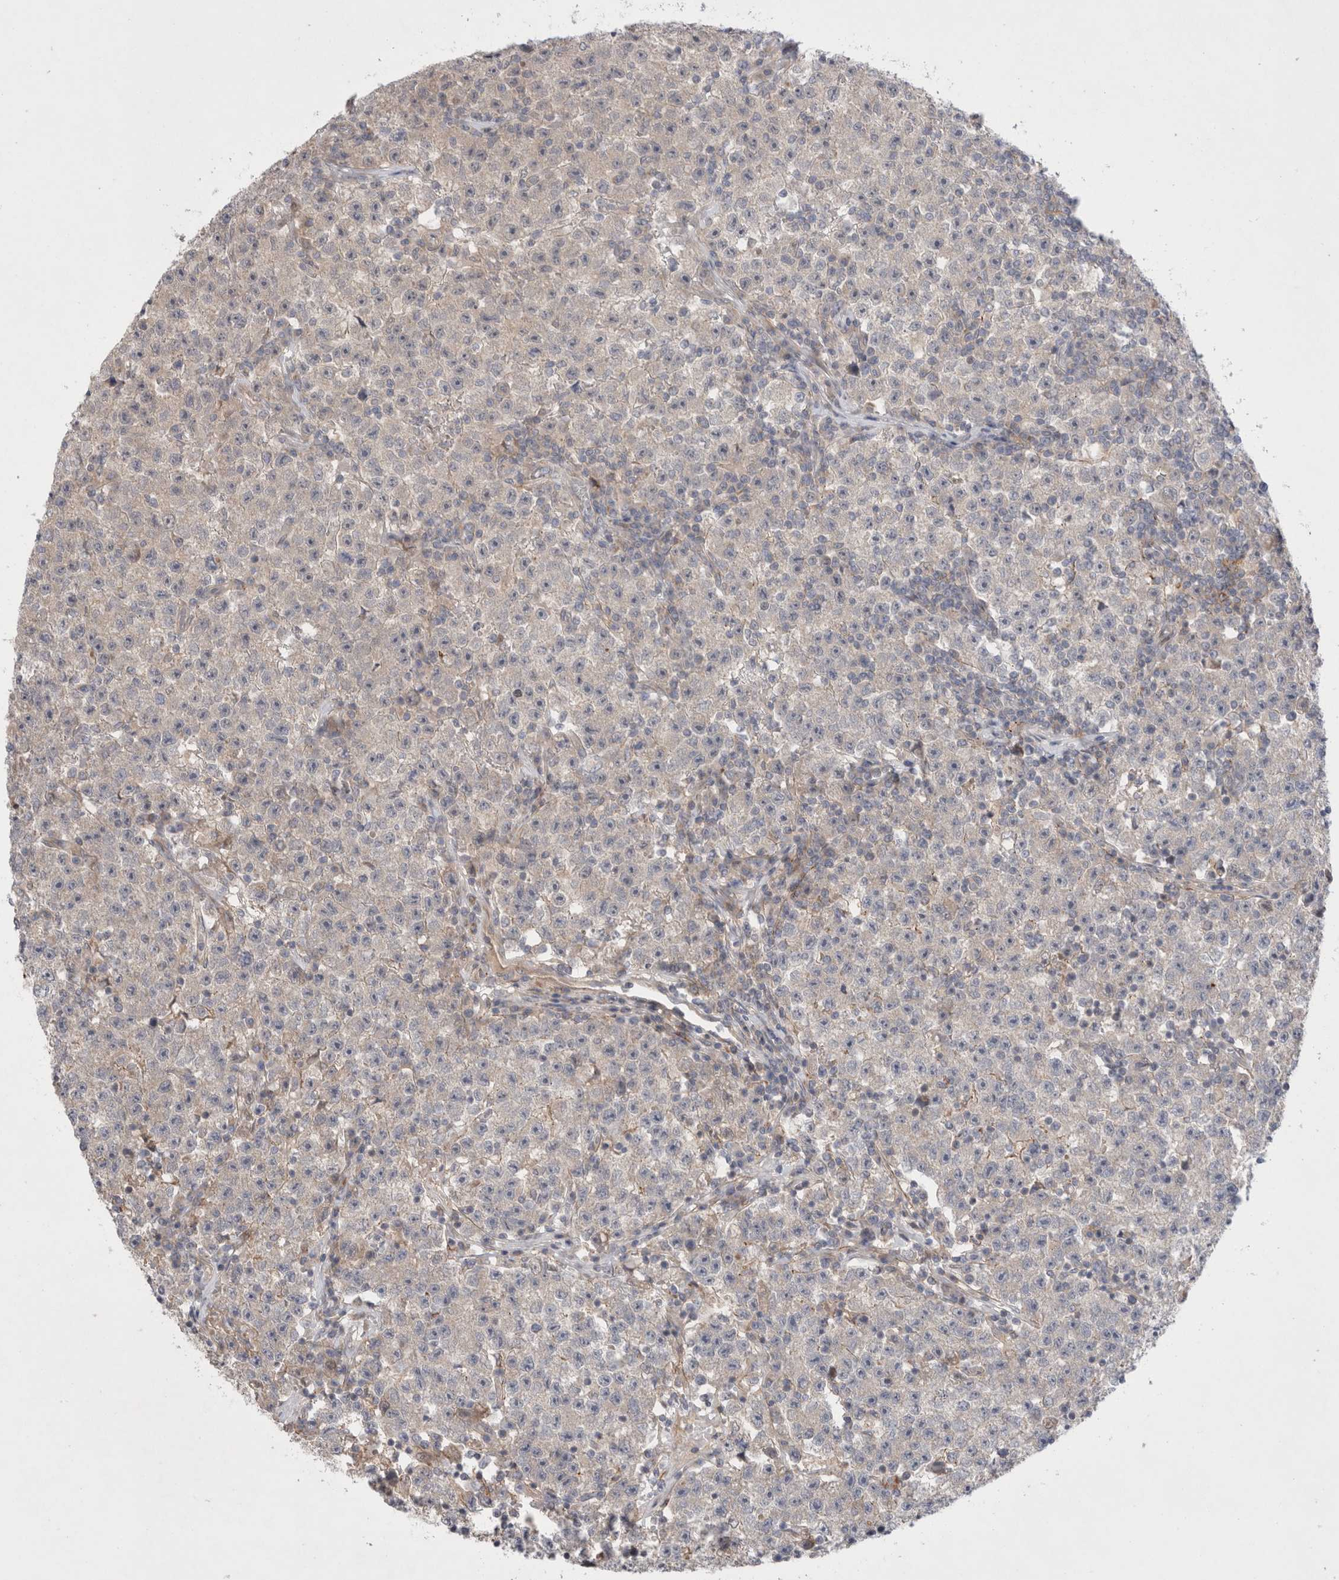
{"staining": {"intensity": "negative", "quantity": "none", "location": "none"}, "tissue": "testis cancer", "cell_type": "Tumor cells", "image_type": "cancer", "snomed": [{"axis": "morphology", "description": "Seminoma, NOS"}, {"axis": "topography", "description": "Testis"}], "caption": "Immunohistochemistry (IHC) of testis seminoma demonstrates no staining in tumor cells. (Stains: DAB immunohistochemistry (IHC) with hematoxylin counter stain, Microscopy: brightfield microscopy at high magnification).", "gene": "GSDMB", "patient": {"sex": "male", "age": 22}}